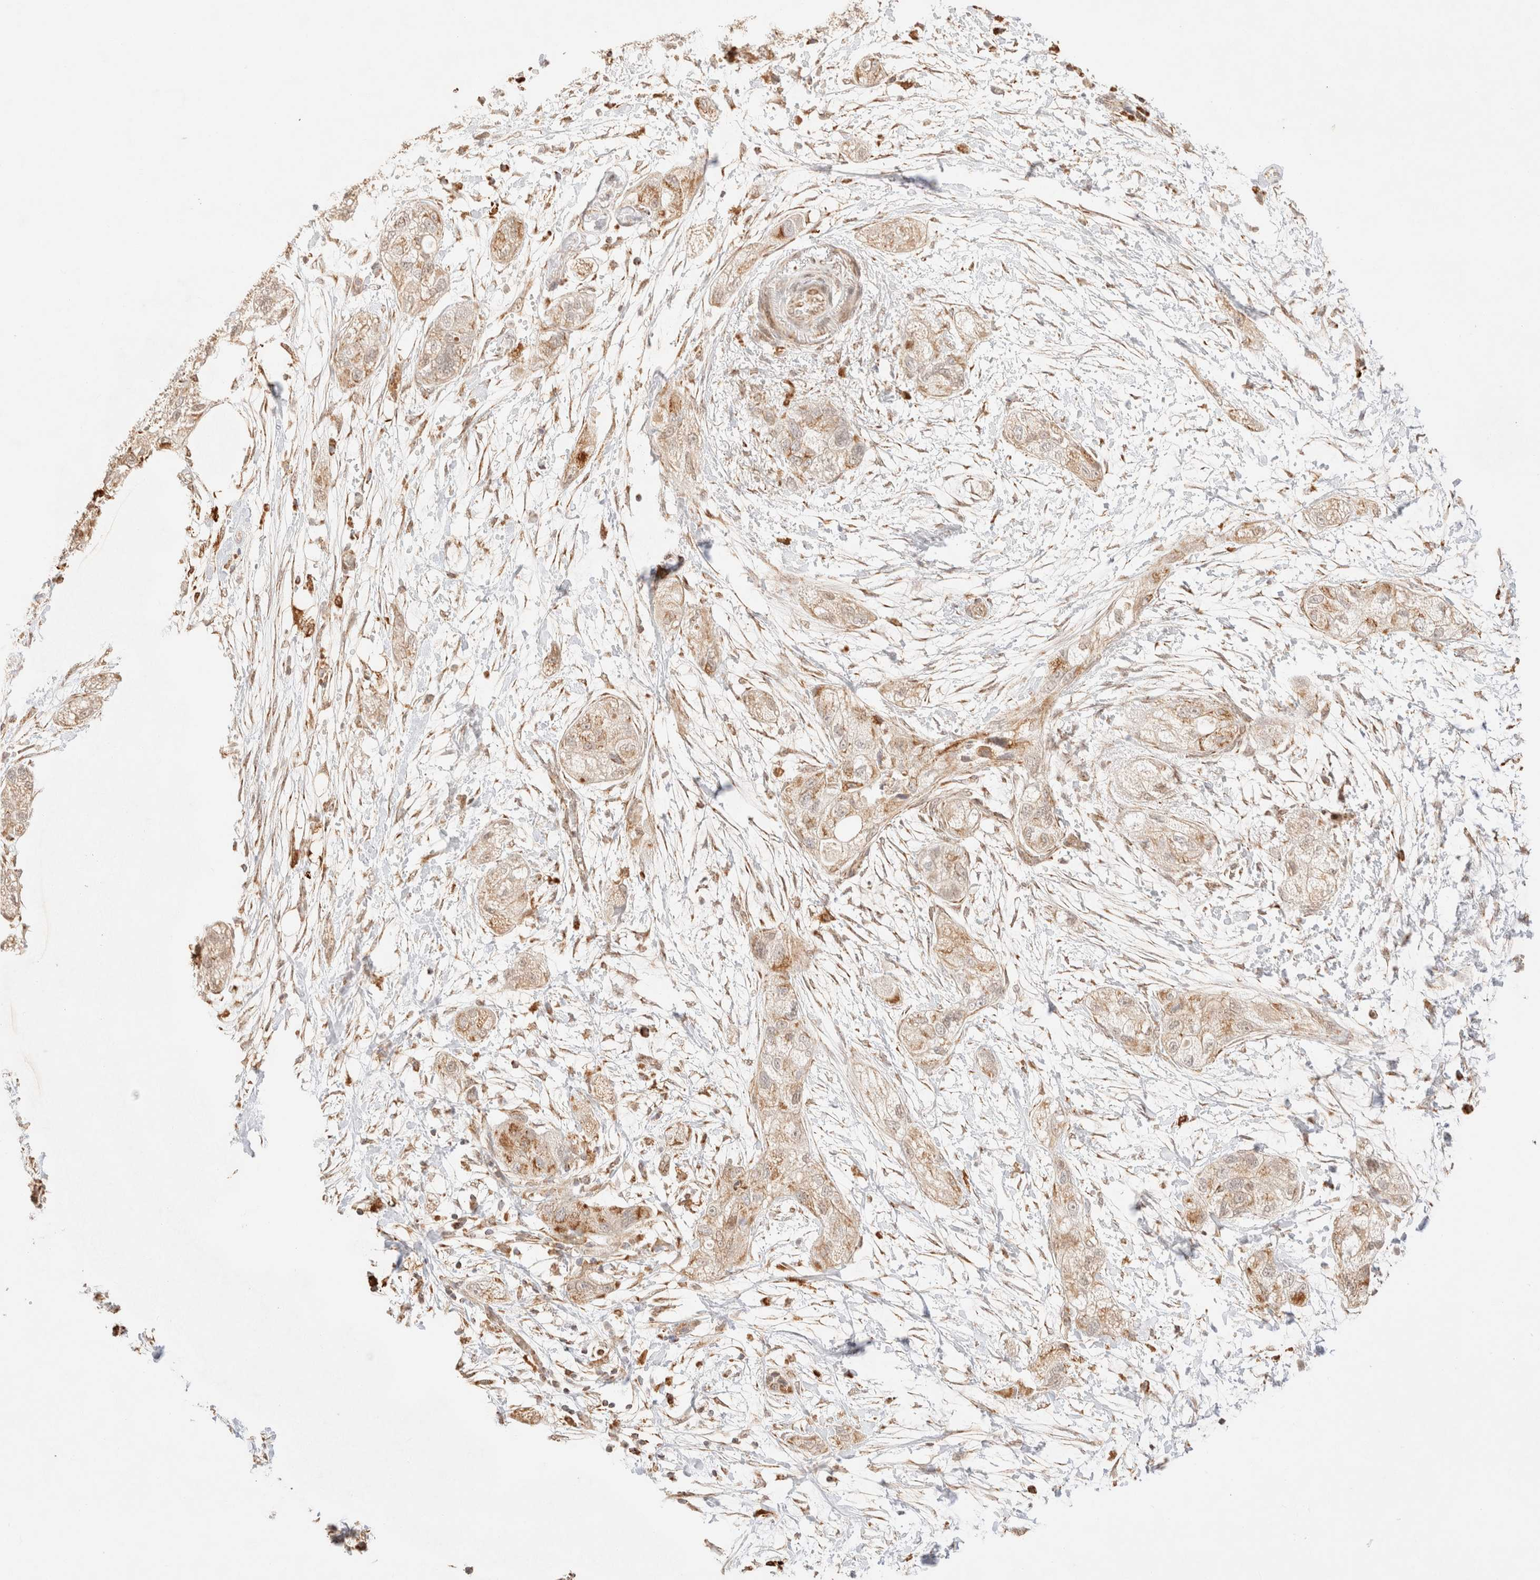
{"staining": {"intensity": "weak", "quantity": ">75%", "location": "cytoplasmic/membranous"}, "tissue": "pancreatic cancer", "cell_type": "Tumor cells", "image_type": "cancer", "snomed": [{"axis": "morphology", "description": "Adenocarcinoma, NOS"}, {"axis": "topography", "description": "Pancreas"}], "caption": "Weak cytoplasmic/membranous positivity for a protein is present in approximately >75% of tumor cells of adenocarcinoma (pancreatic) using immunohistochemistry (IHC).", "gene": "TACO1", "patient": {"sex": "female", "age": 78}}